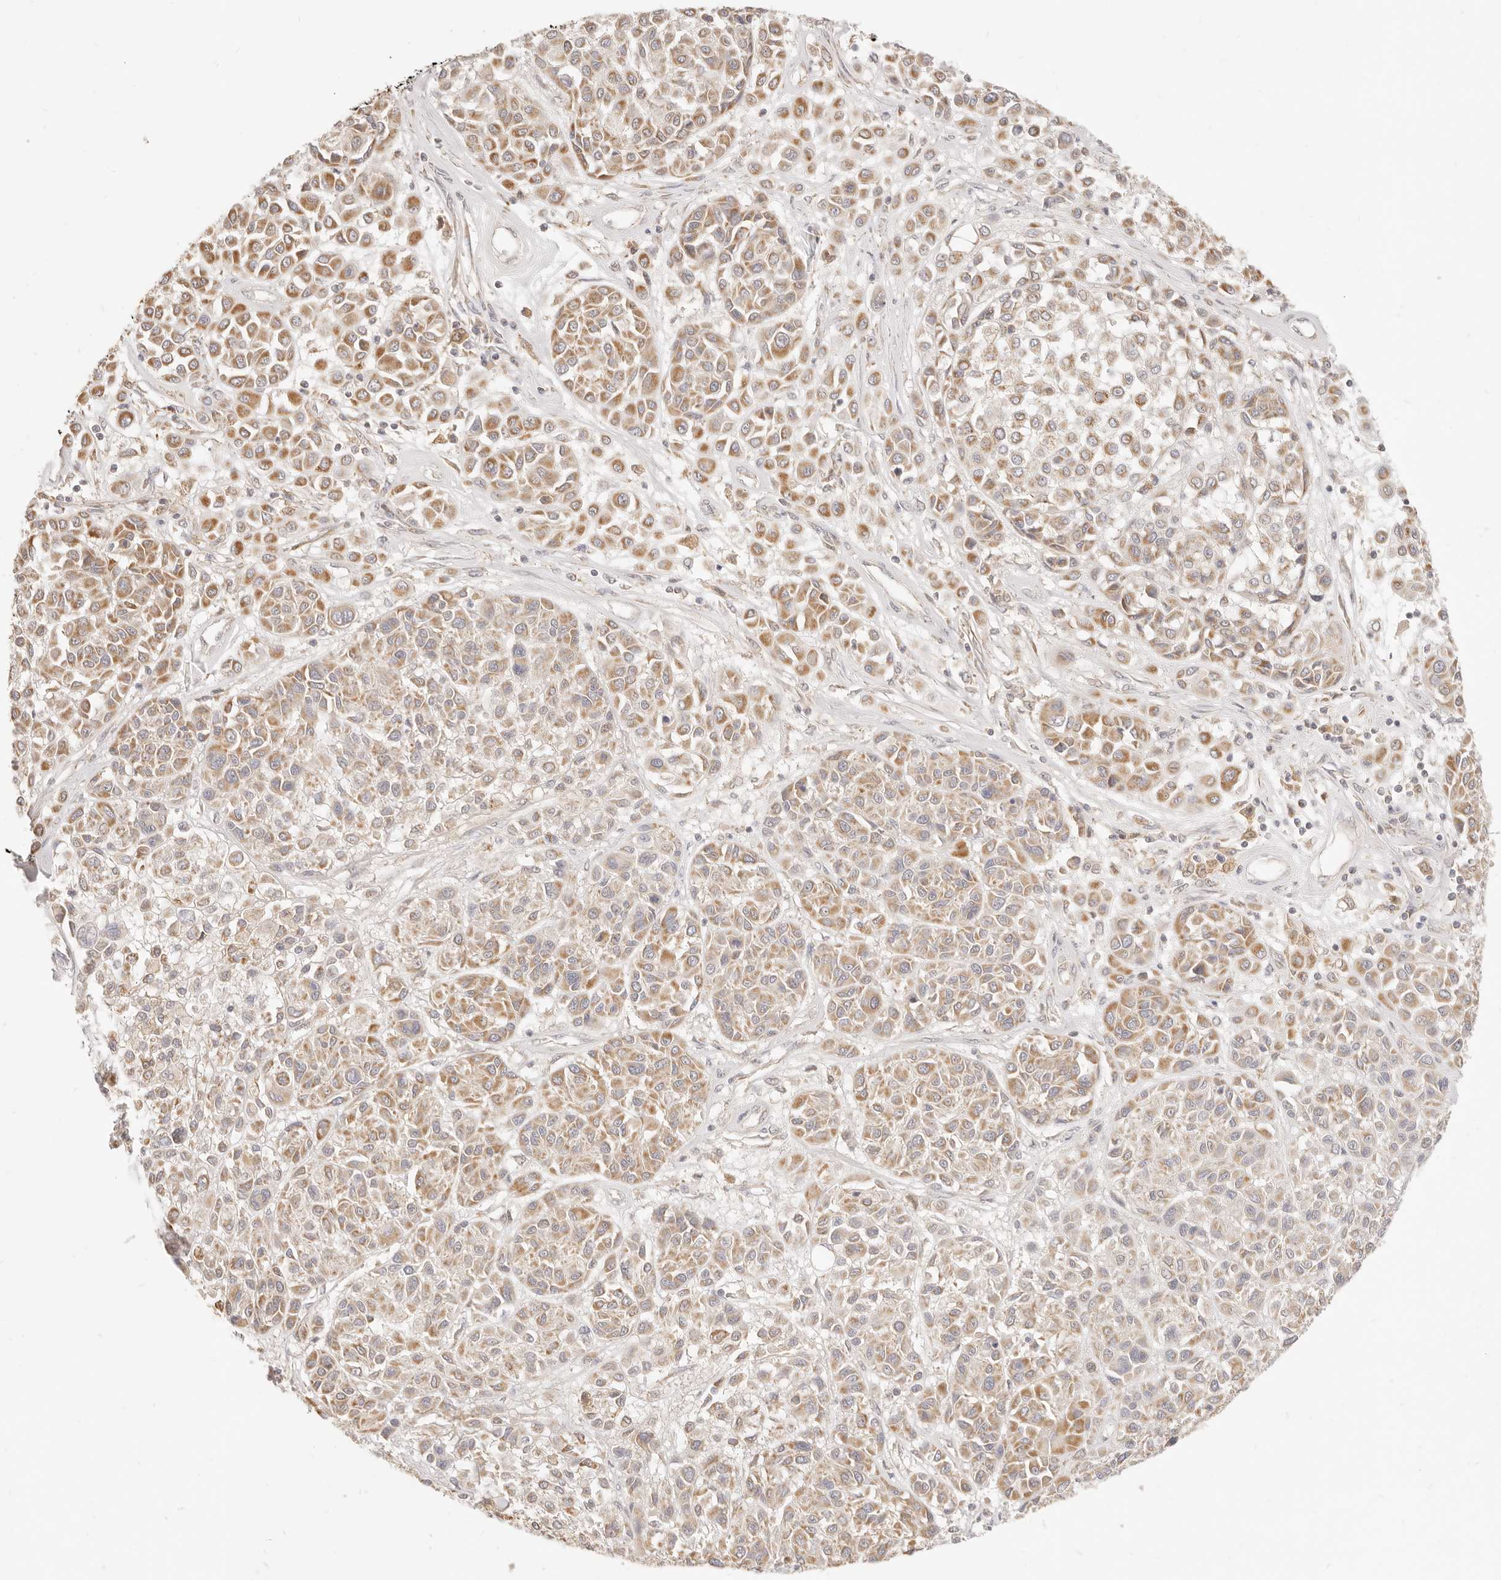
{"staining": {"intensity": "moderate", "quantity": ">75%", "location": "cytoplasmic/membranous"}, "tissue": "melanoma", "cell_type": "Tumor cells", "image_type": "cancer", "snomed": [{"axis": "morphology", "description": "Malignant melanoma, Metastatic site"}, {"axis": "topography", "description": "Soft tissue"}], "caption": "Protein positivity by IHC reveals moderate cytoplasmic/membranous positivity in about >75% of tumor cells in melanoma.", "gene": "CPLANE2", "patient": {"sex": "male", "age": 41}}